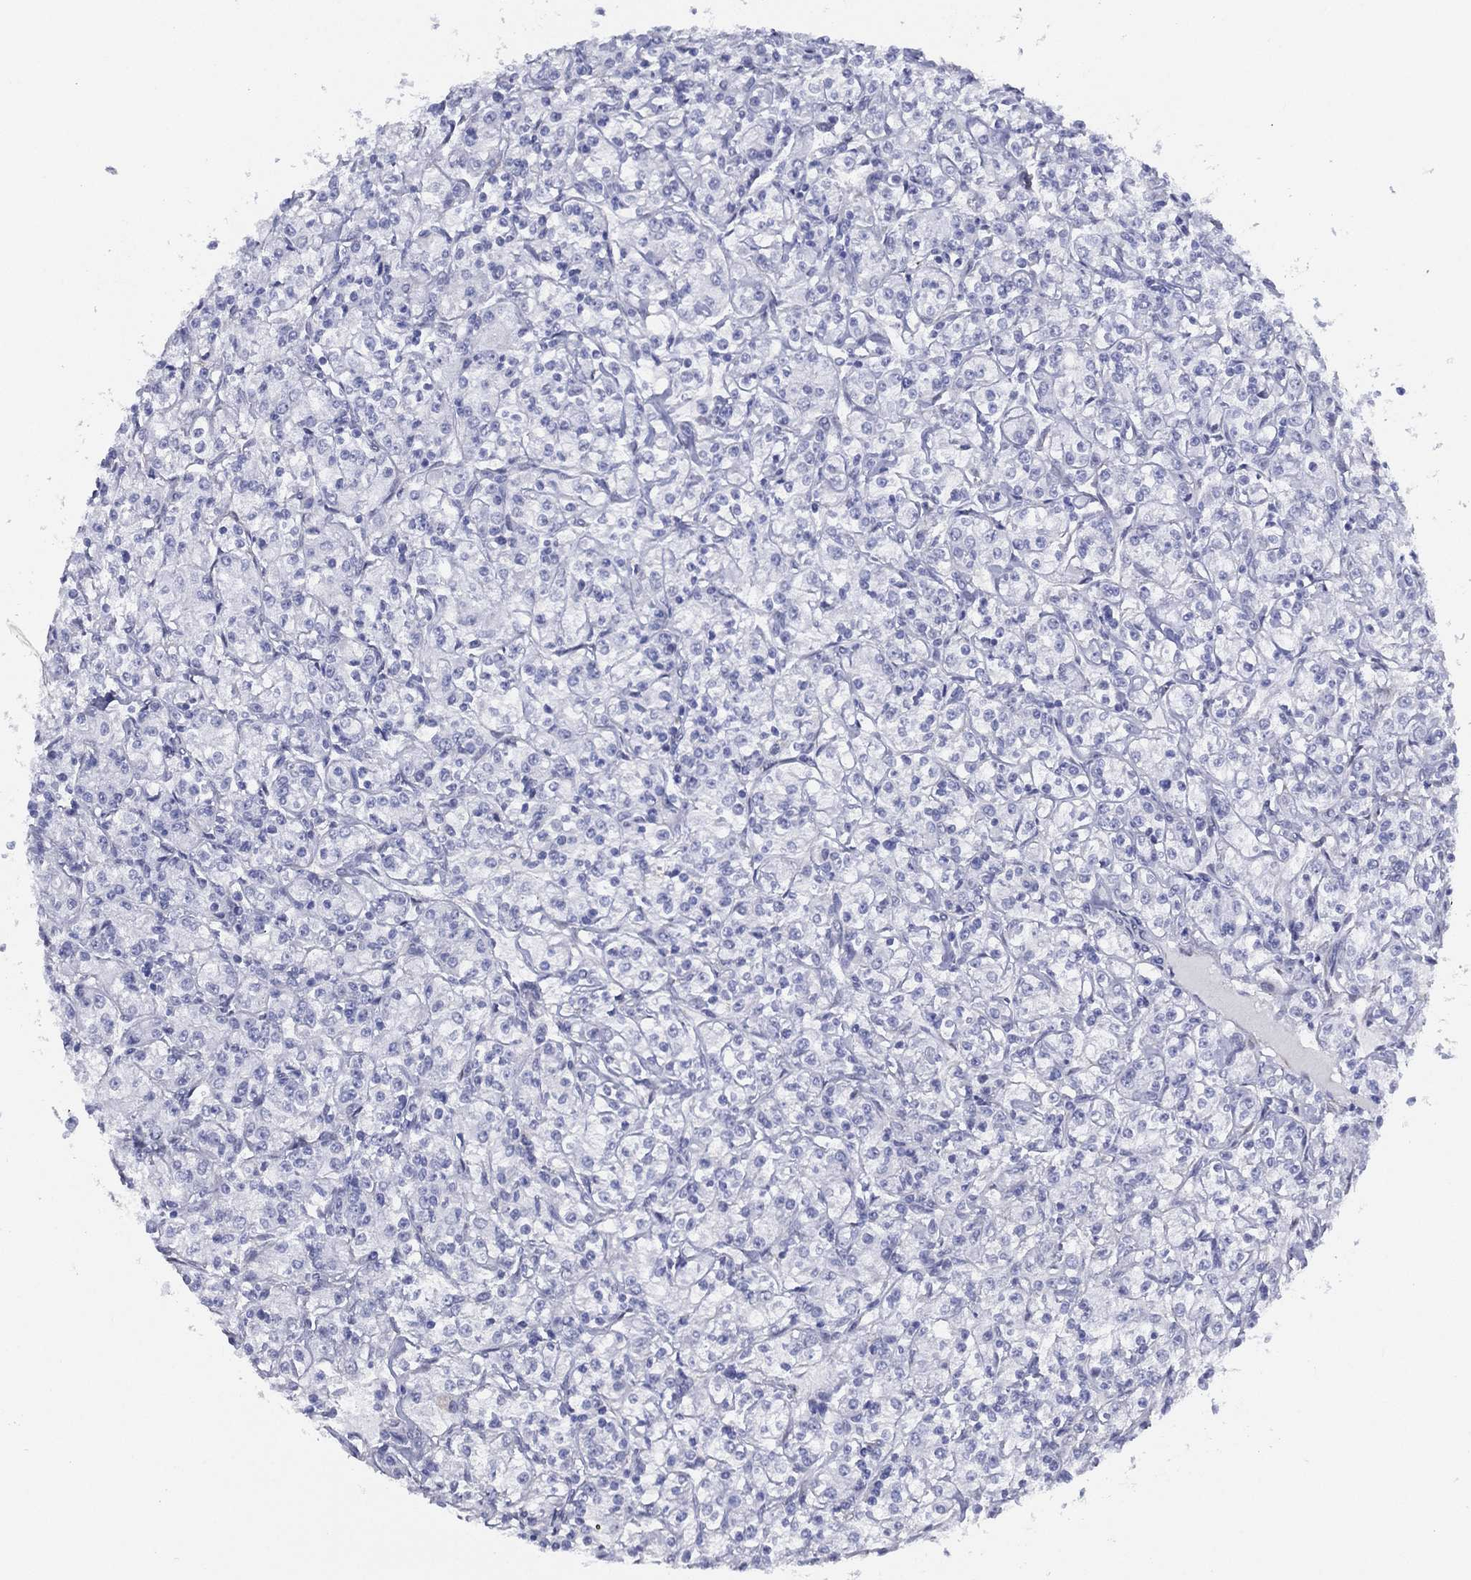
{"staining": {"intensity": "negative", "quantity": "none", "location": "none"}, "tissue": "renal cancer", "cell_type": "Tumor cells", "image_type": "cancer", "snomed": [{"axis": "morphology", "description": "Adenocarcinoma, NOS"}, {"axis": "topography", "description": "Kidney"}], "caption": "Protein analysis of renal adenocarcinoma displays no significant expression in tumor cells. The staining was performed using DAB (3,3'-diaminobenzidine) to visualize the protein expression in brown, while the nuclei were stained in blue with hematoxylin (Magnification: 20x).", "gene": "MAS1", "patient": {"sex": "male", "age": 77}}